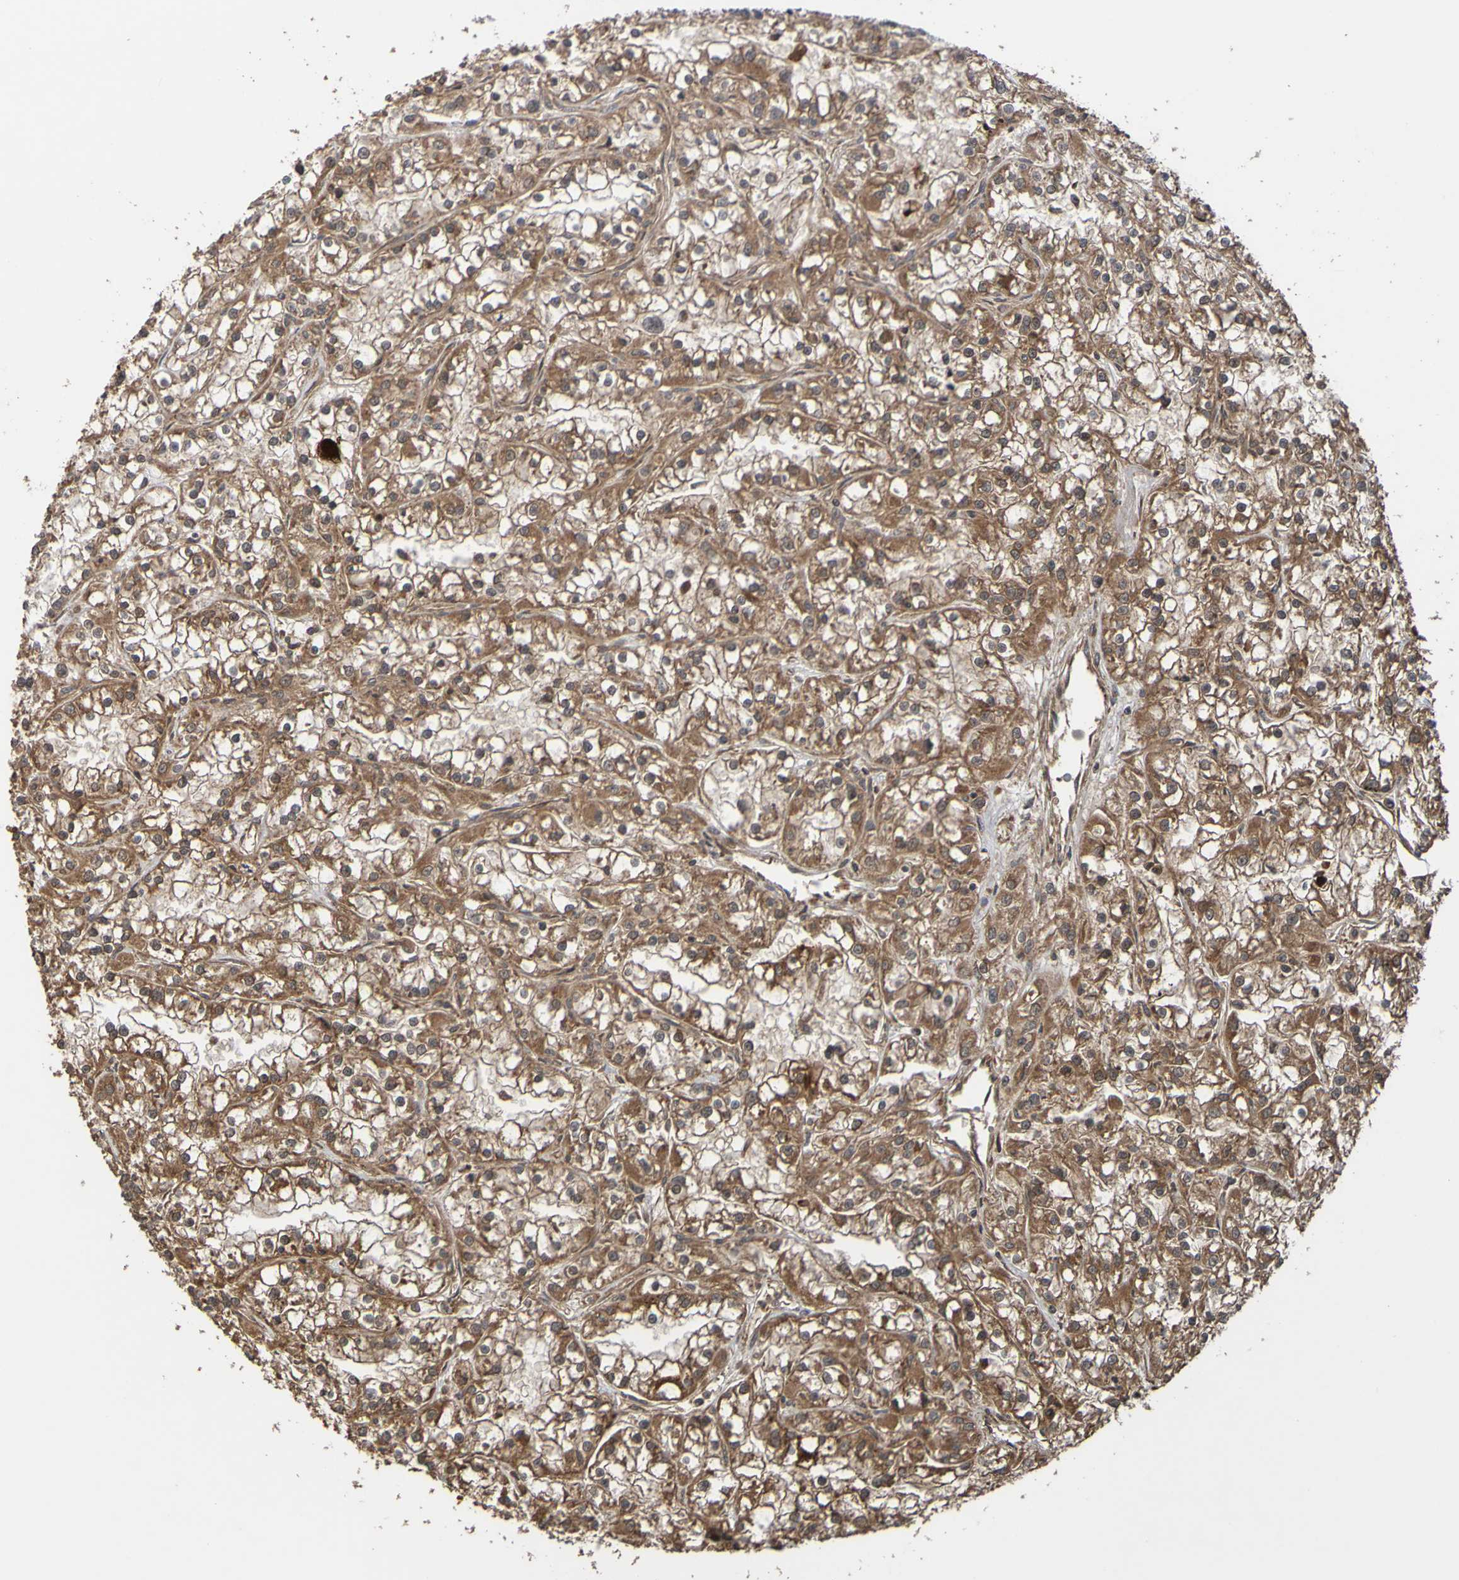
{"staining": {"intensity": "moderate", "quantity": ">75%", "location": "cytoplasmic/membranous"}, "tissue": "renal cancer", "cell_type": "Tumor cells", "image_type": "cancer", "snomed": [{"axis": "morphology", "description": "Adenocarcinoma, NOS"}, {"axis": "topography", "description": "Kidney"}], "caption": "Immunohistochemistry histopathology image of neoplastic tissue: human adenocarcinoma (renal) stained using immunohistochemistry demonstrates medium levels of moderate protein expression localized specifically in the cytoplasmic/membranous of tumor cells, appearing as a cytoplasmic/membranous brown color.", "gene": "UCN", "patient": {"sex": "female", "age": 52}}